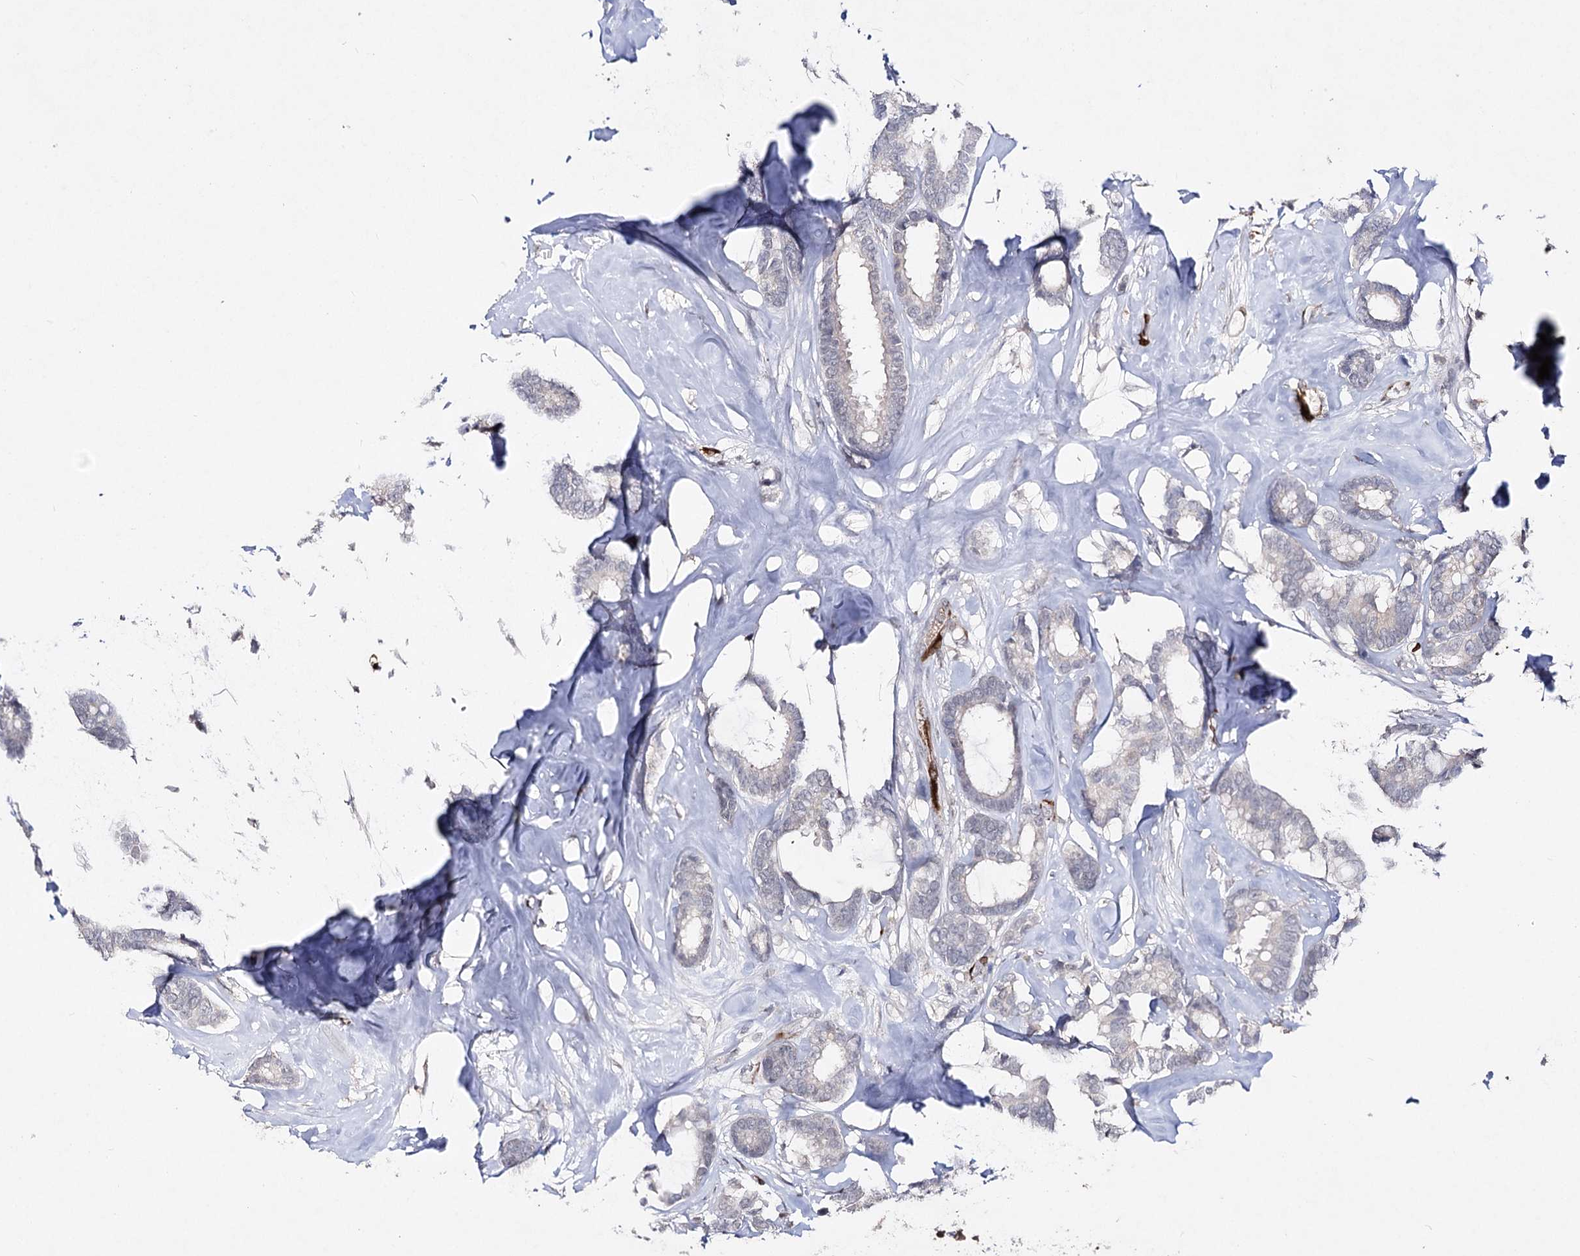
{"staining": {"intensity": "negative", "quantity": "none", "location": "none"}, "tissue": "breast cancer", "cell_type": "Tumor cells", "image_type": "cancer", "snomed": [{"axis": "morphology", "description": "Duct carcinoma"}, {"axis": "topography", "description": "Breast"}], "caption": "Tumor cells show no significant protein positivity in breast cancer.", "gene": "HSD11B2", "patient": {"sex": "female", "age": 87}}